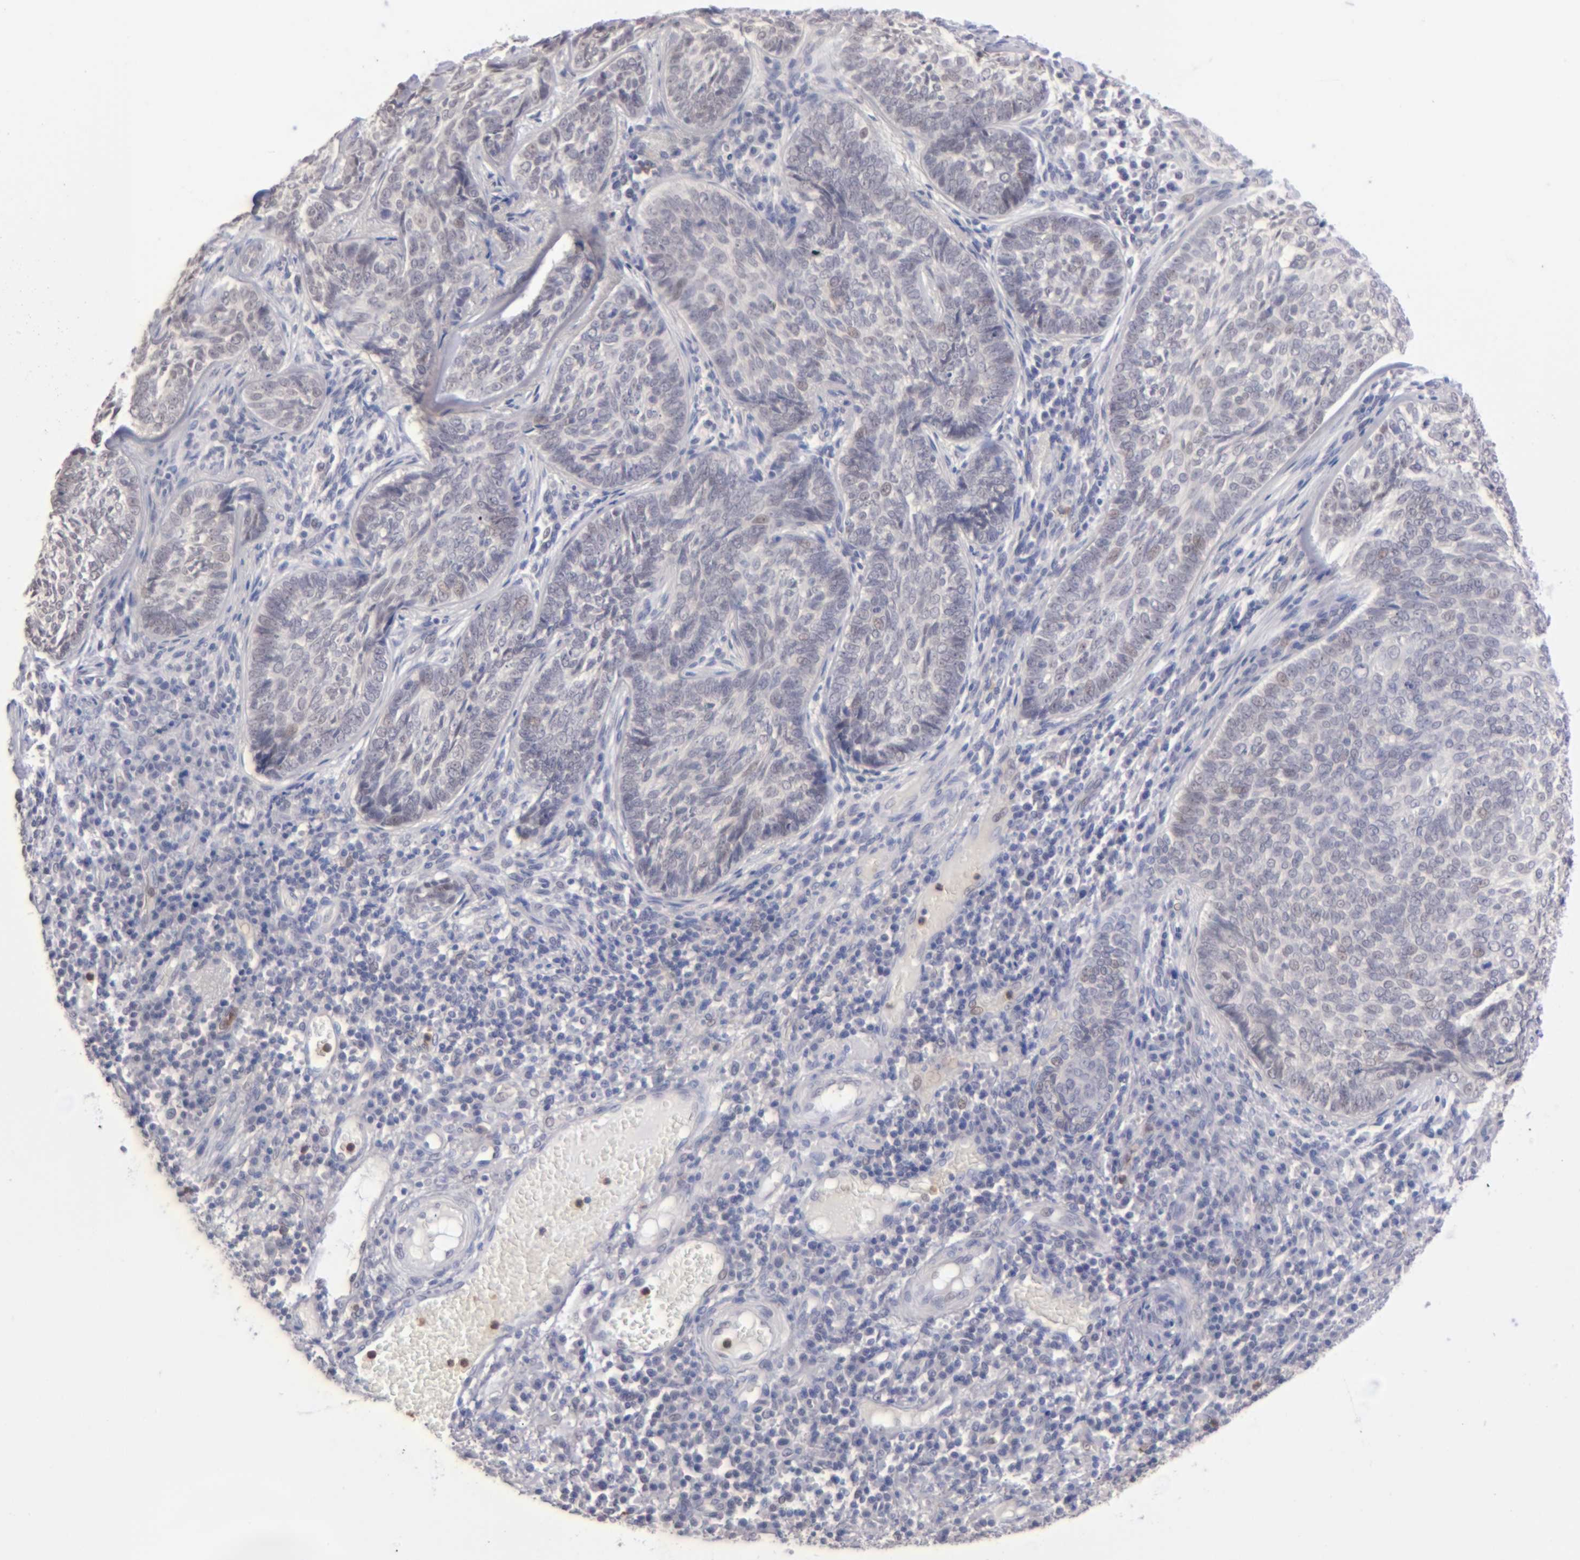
{"staining": {"intensity": "weak", "quantity": "<25%", "location": "nuclear"}, "tissue": "skin cancer", "cell_type": "Tumor cells", "image_type": "cancer", "snomed": [{"axis": "morphology", "description": "Basal cell carcinoma"}, {"axis": "topography", "description": "Skin"}], "caption": "Tumor cells show no significant positivity in skin cancer (basal cell carcinoma).", "gene": "MGAM", "patient": {"sex": "male", "age": 72}}